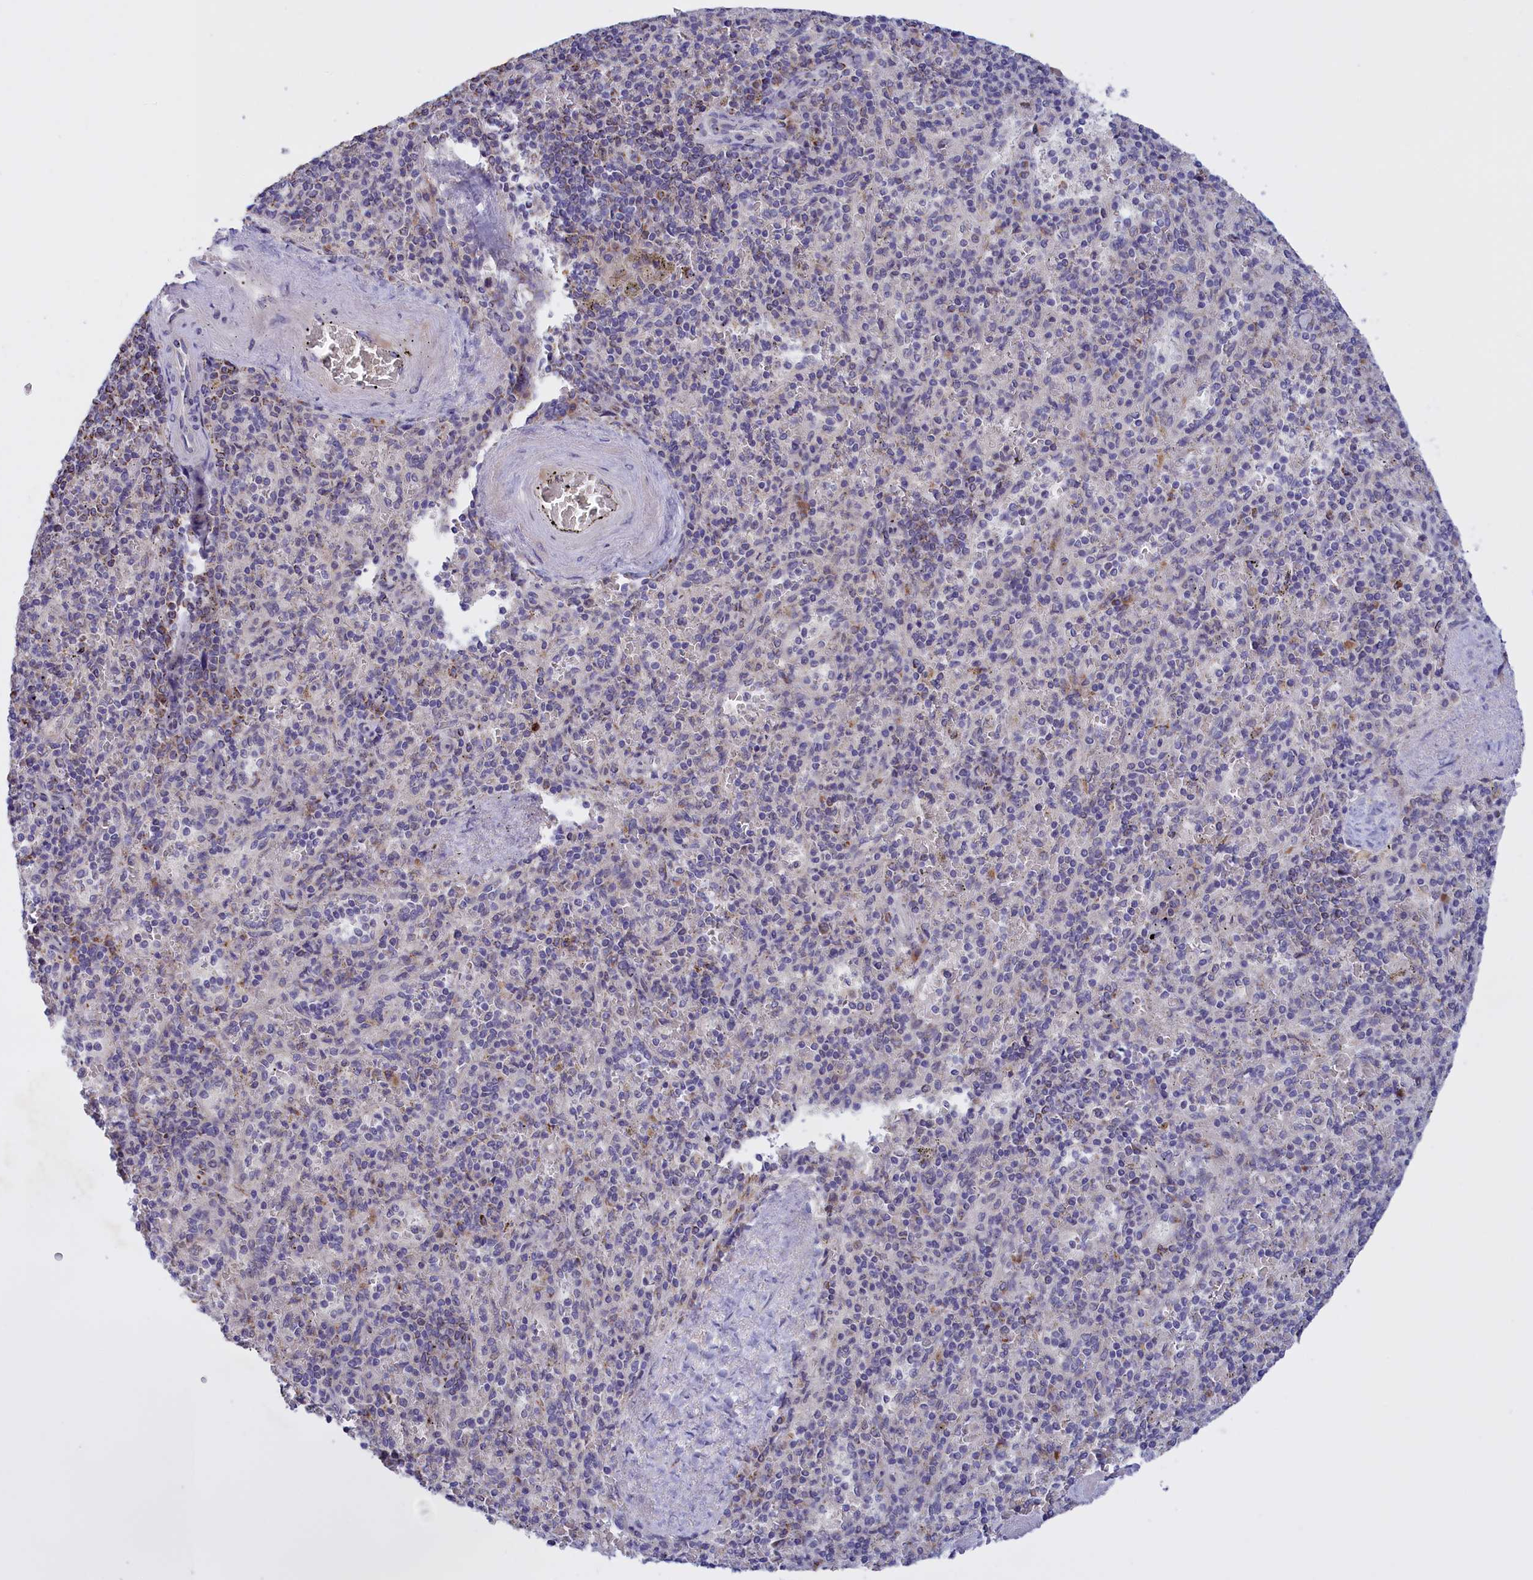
{"staining": {"intensity": "moderate", "quantity": "<25%", "location": "cytoplasmic/membranous"}, "tissue": "spleen", "cell_type": "Cells in red pulp", "image_type": "normal", "snomed": [{"axis": "morphology", "description": "Normal tissue, NOS"}, {"axis": "topography", "description": "Spleen"}], "caption": "Immunohistochemical staining of benign spleen exhibits moderate cytoplasmic/membranous protein positivity in about <25% of cells in red pulp.", "gene": "FAM149B1", "patient": {"sex": "male", "age": 82}}